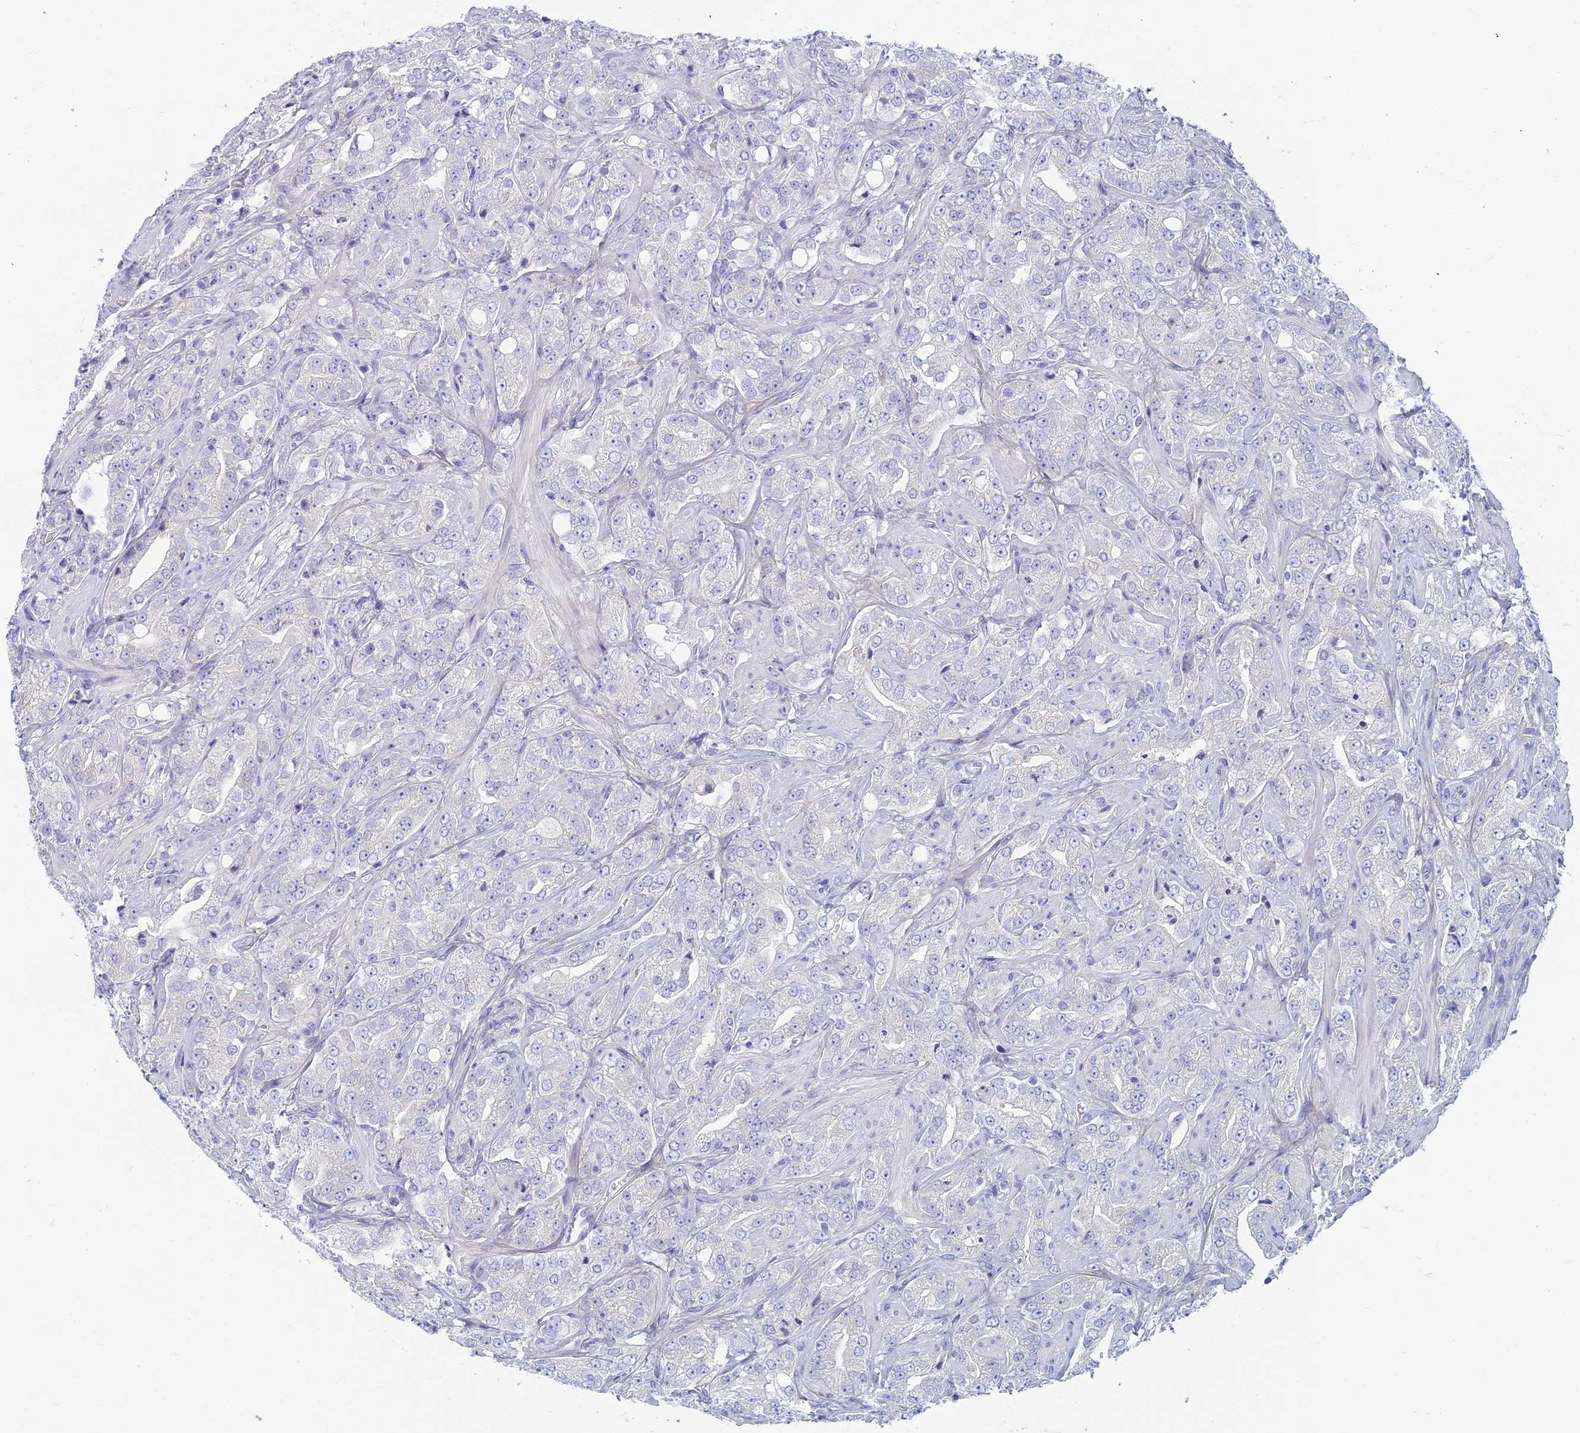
{"staining": {"intensity": "negative", "quantity": "none", "location": "none"}, "tissue": "prostate cancer", "cell_type": "Tumor cells", "image_type": "cancer", "snomed": [{"axis": "morphology", "description": "Adenocarcinoma, Low grade"}, {"axis": "topography", "description": "Prostate"}], "caption": "The immunohistochemistry (IHC) image has no significant positivity in tumor cells of prostate cancer (low-grade adenocarcinoma) tissue. (Stains: DAB (3,3'-diaminobenzidine) immunohistochemistry with hematoxylin counter stain, Microscopy: brightfield microscopy at high magnification).", "gene": "SLC25A41", "patient": {"sex": "male", "age": 67}}